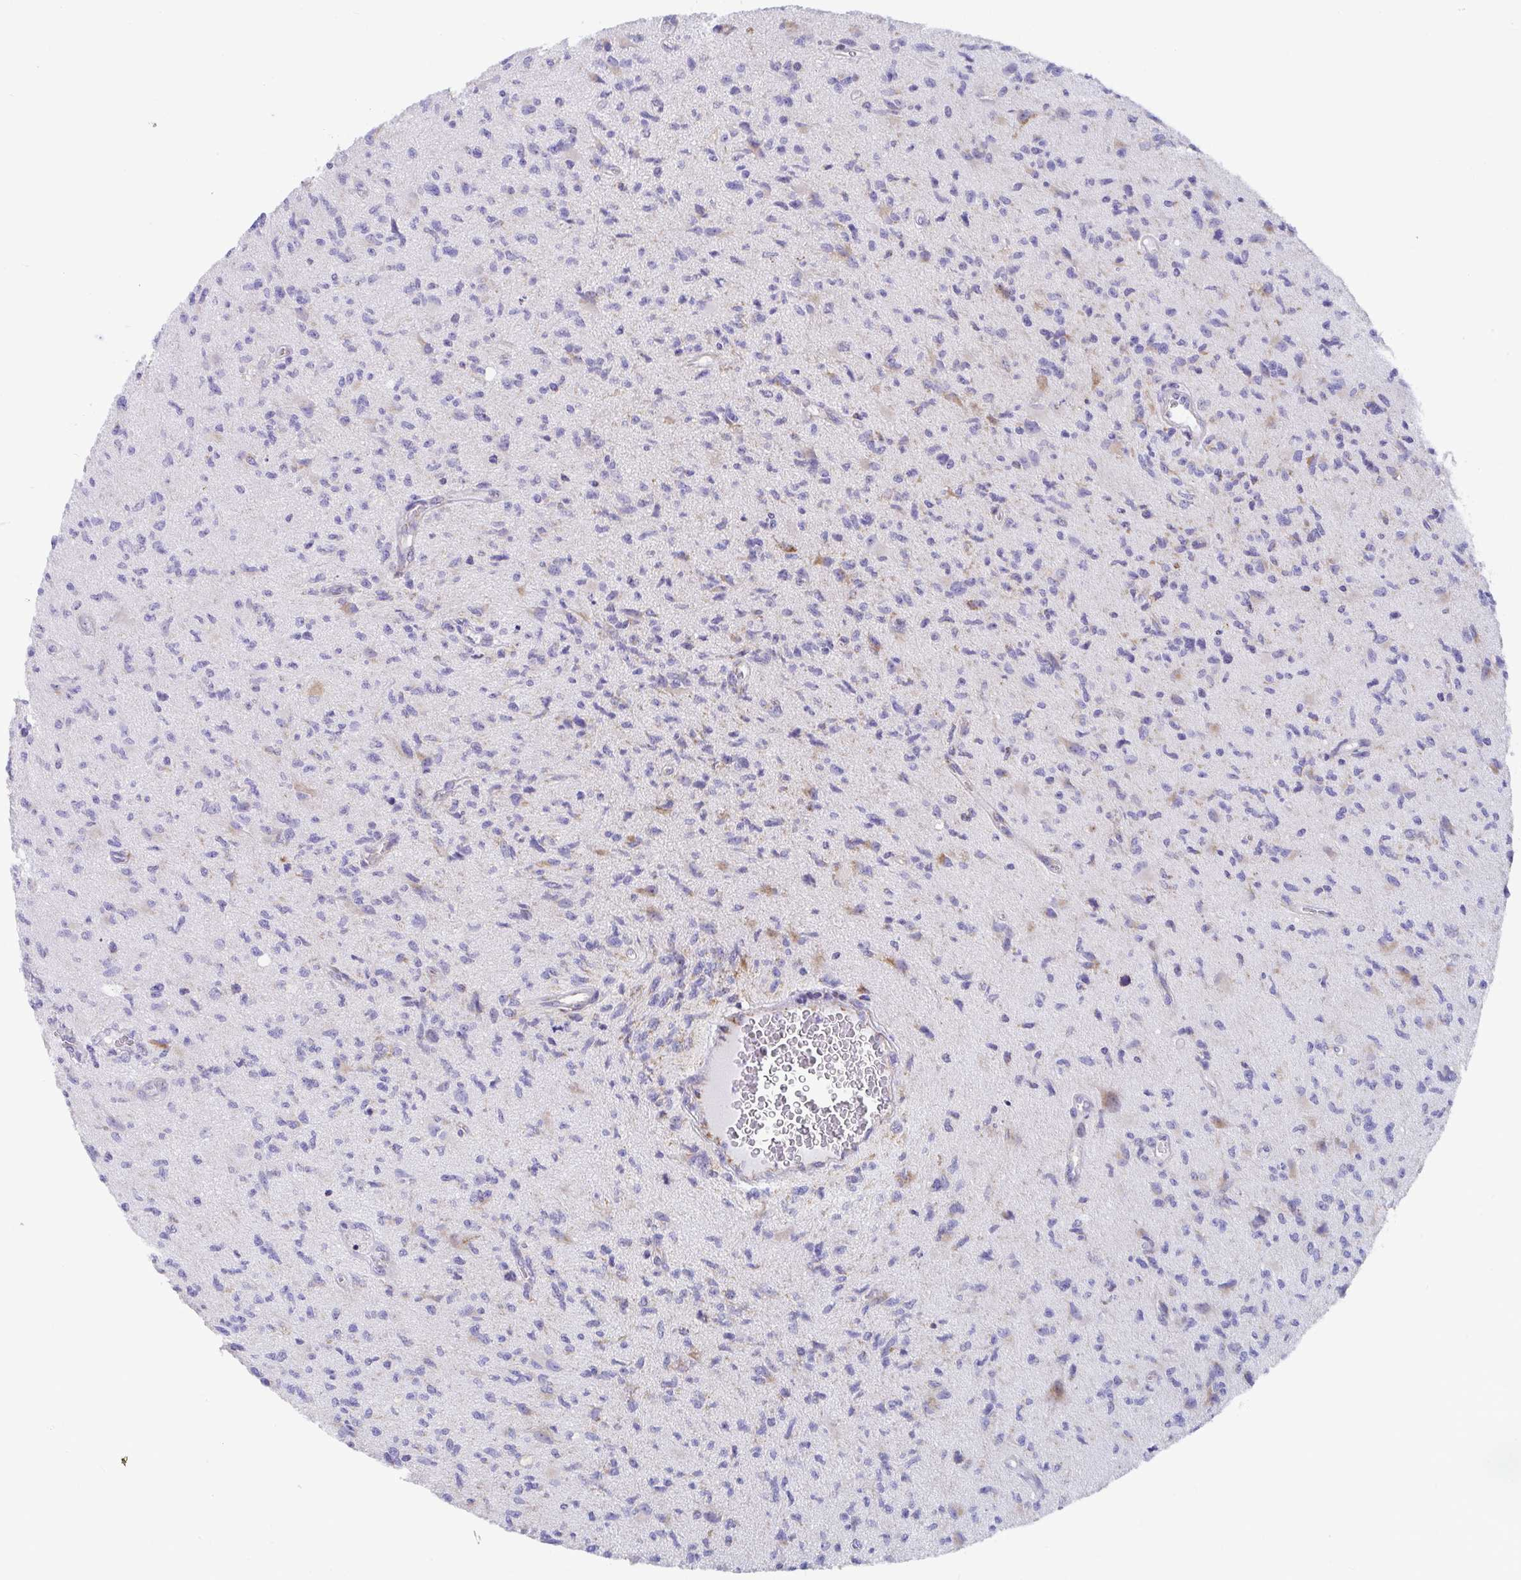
{"staining": {"intensity": "strong", "quantity": "<25%", "location": "cytoplasmic/membranous"}, "tissue": "glioma", "cell_type": "Tumor cells", "image_type": "cancer", "snomed": [{"axis": "morphology", "description": "Glioma, malignant, High grade"}, {"axis": "topography", "description": "Brain"}], "caption": "Glioma stained for a protein shows strong cytoplasmic/membranous positivity in tumor cells.", "gene": "ATP5MJ", "patient": {"sex": "male", "age": 67}}